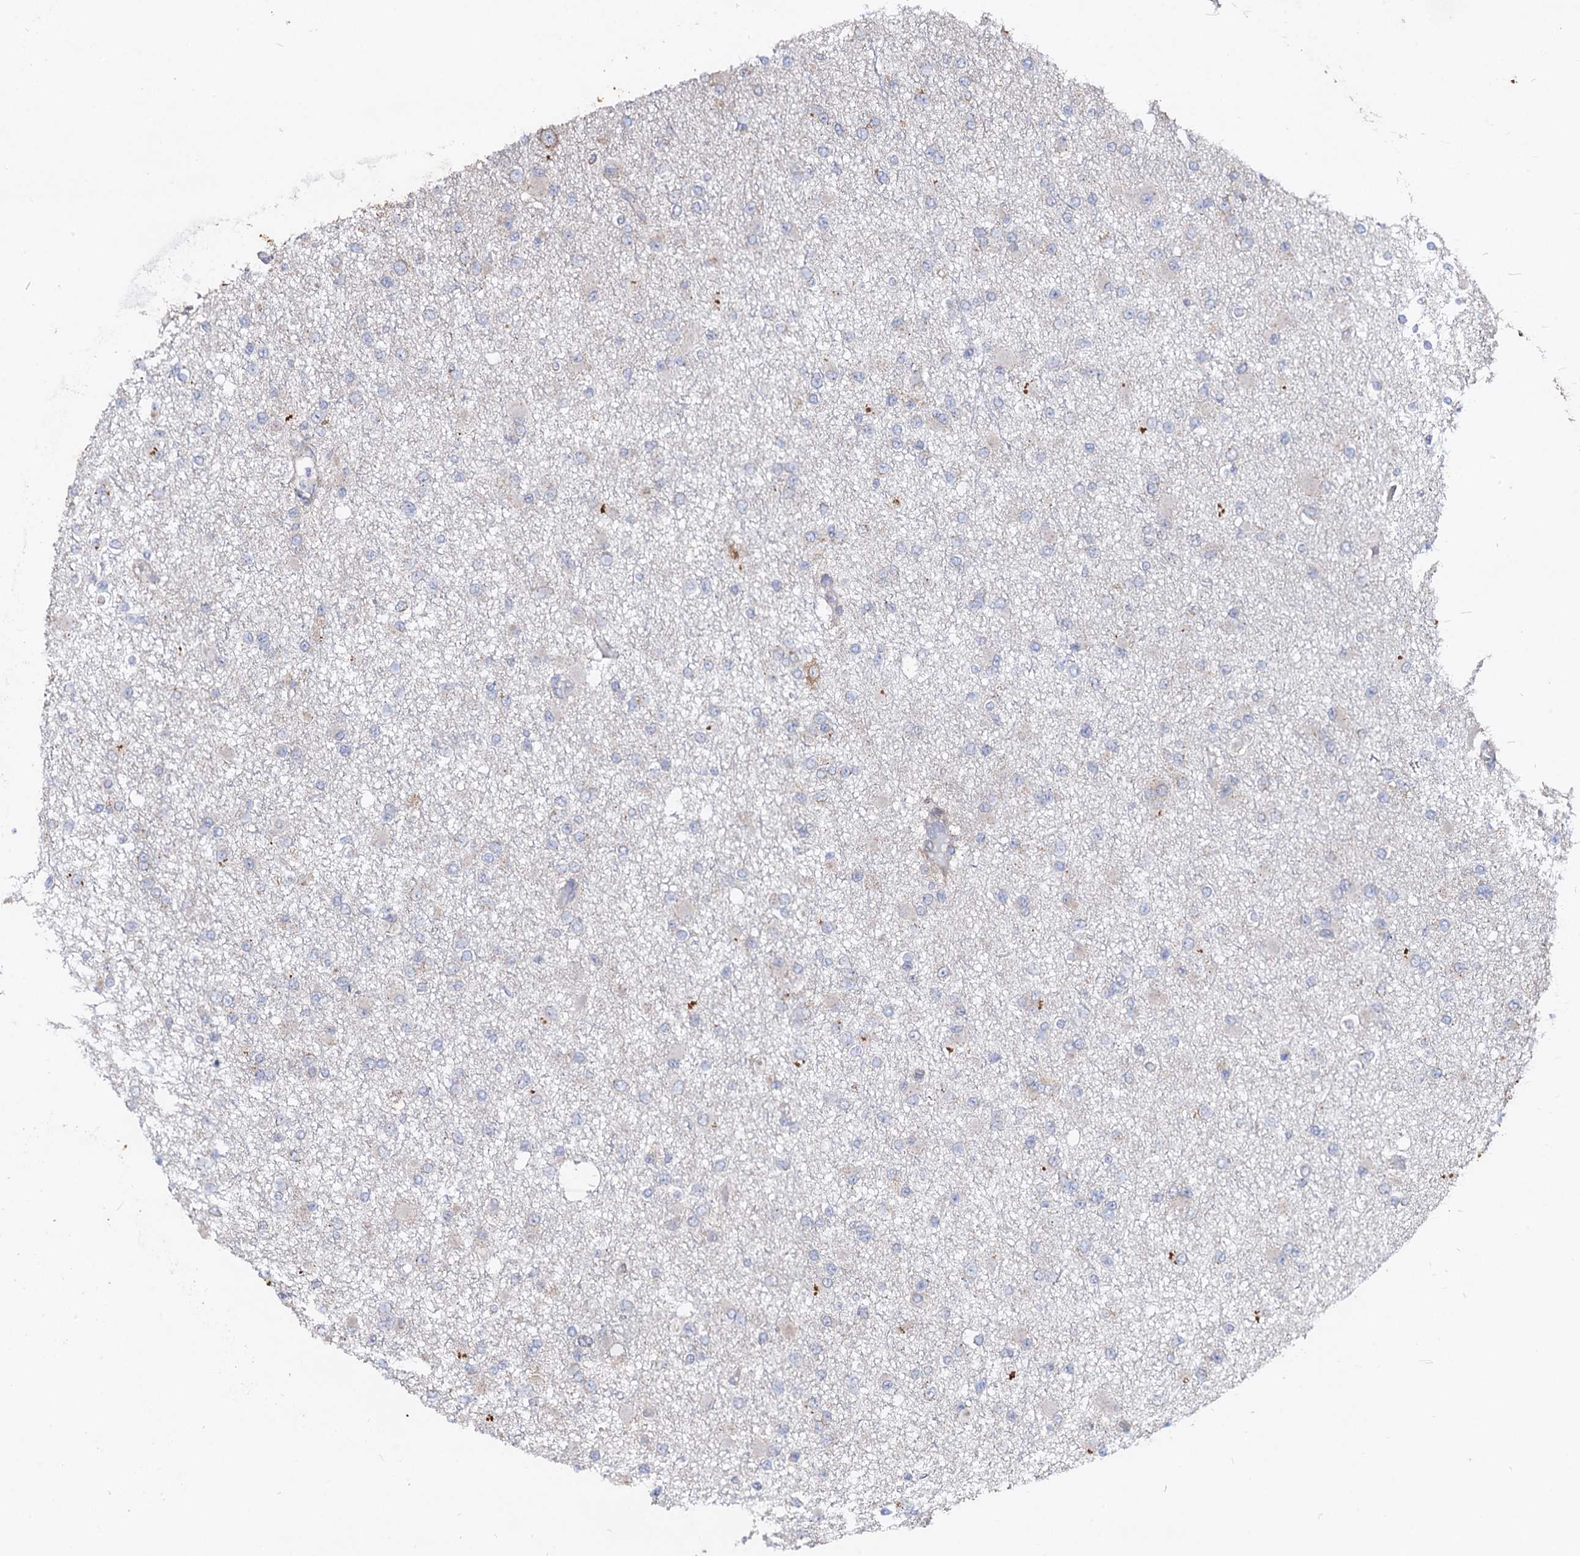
{"staining": {"intensity": "negative", "quantity": "none", "location": "none"}, "tissue": "glioma", "cell_type": "Tumor cells", "image_type": "cancer", "snomed": [{"axis": "morphology", "description": "Glioma, malignant, Low grade"}, {"axis": "topography", "description": "Brain"}], "caption": "IHC of human glioma reveals no staining in tumor cells. The staining is performed using DAB (3,3'-diaminobenzidine) brown chromogen with nuclei counter-stained in using hematoxylin.", "gene": "DYDC1", "patient": {"sex": "female", "age": 22}}